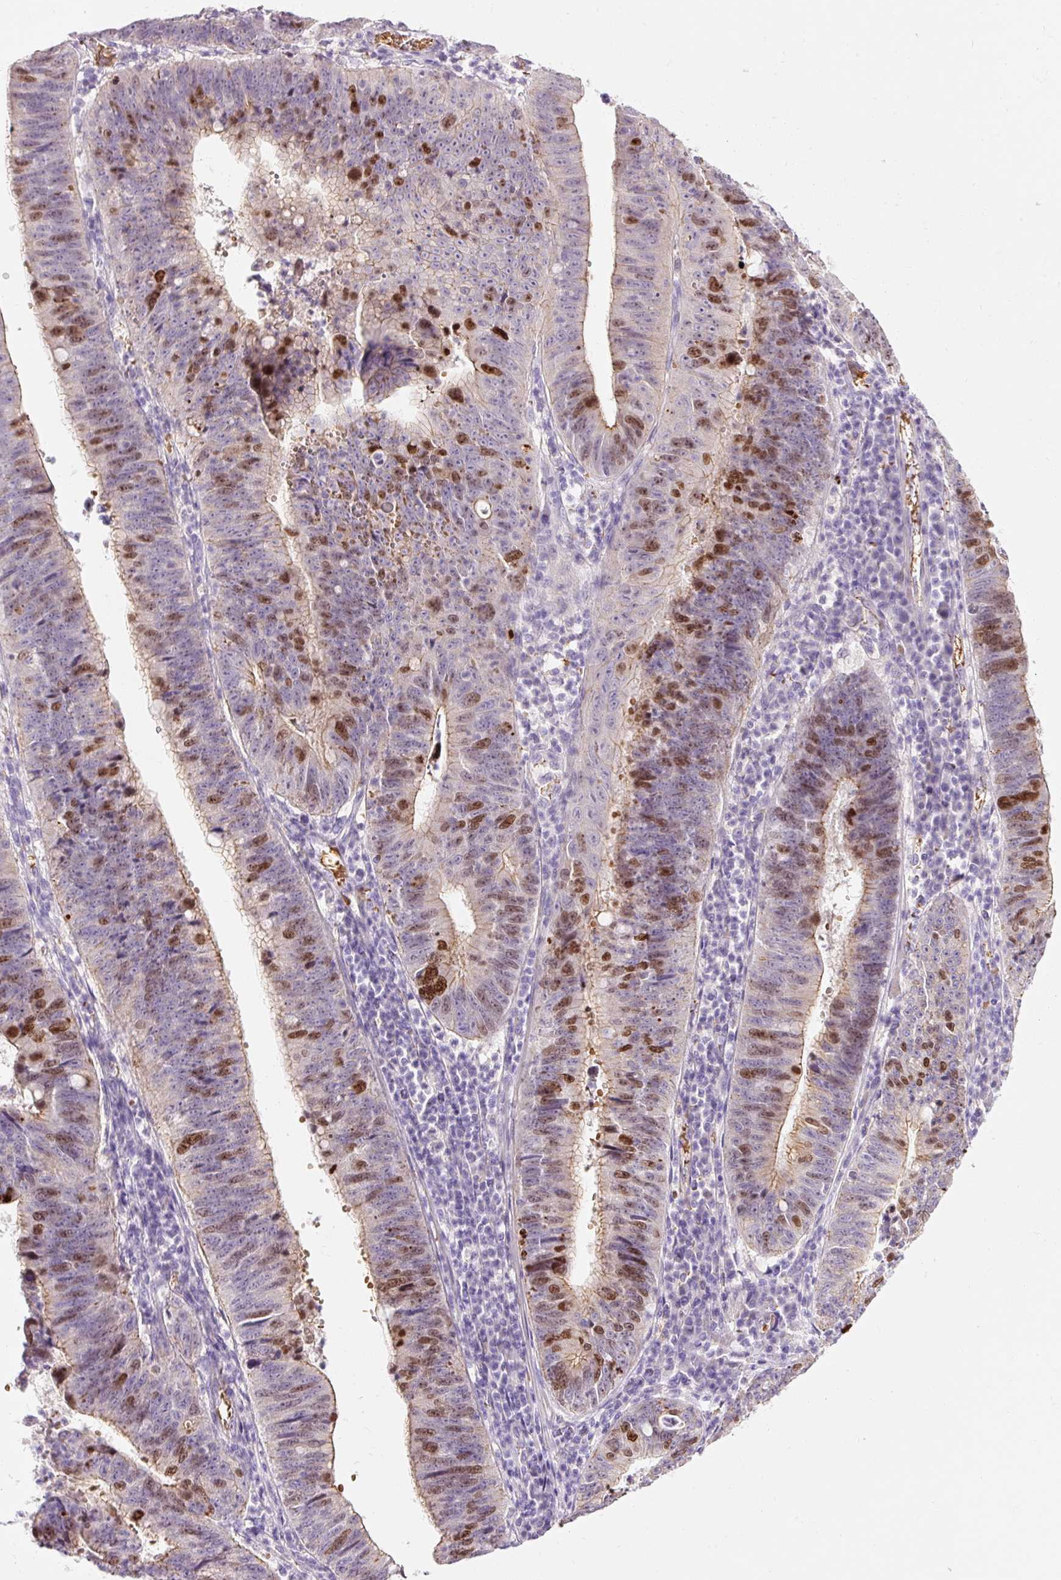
{"staining": {"intensity": "moderate", "quantity": "25%-75%", "location": "nuclear"}, "tissue": "stomach cancer", "cell_type": "Tumor cells", "image_type": "cancer", "snomed": [{"axis": "morphology", "description": "Adenocarcinoma, NOS"}, {"axis": "topography", "description": "Stomach"}], "caption": "High-magnification brightfield microscopy of stomach adenocarcinoma stained with DAB (3,3'-diaminobenzidine) (brown) and counterstained with hematoxylin (blue). tumor cells exhibit moderate nuclear positivity is seen in approximately25%-75% of cells.", "gene": "DHRS11", "patient": {"sex": "male", "age": 59}}